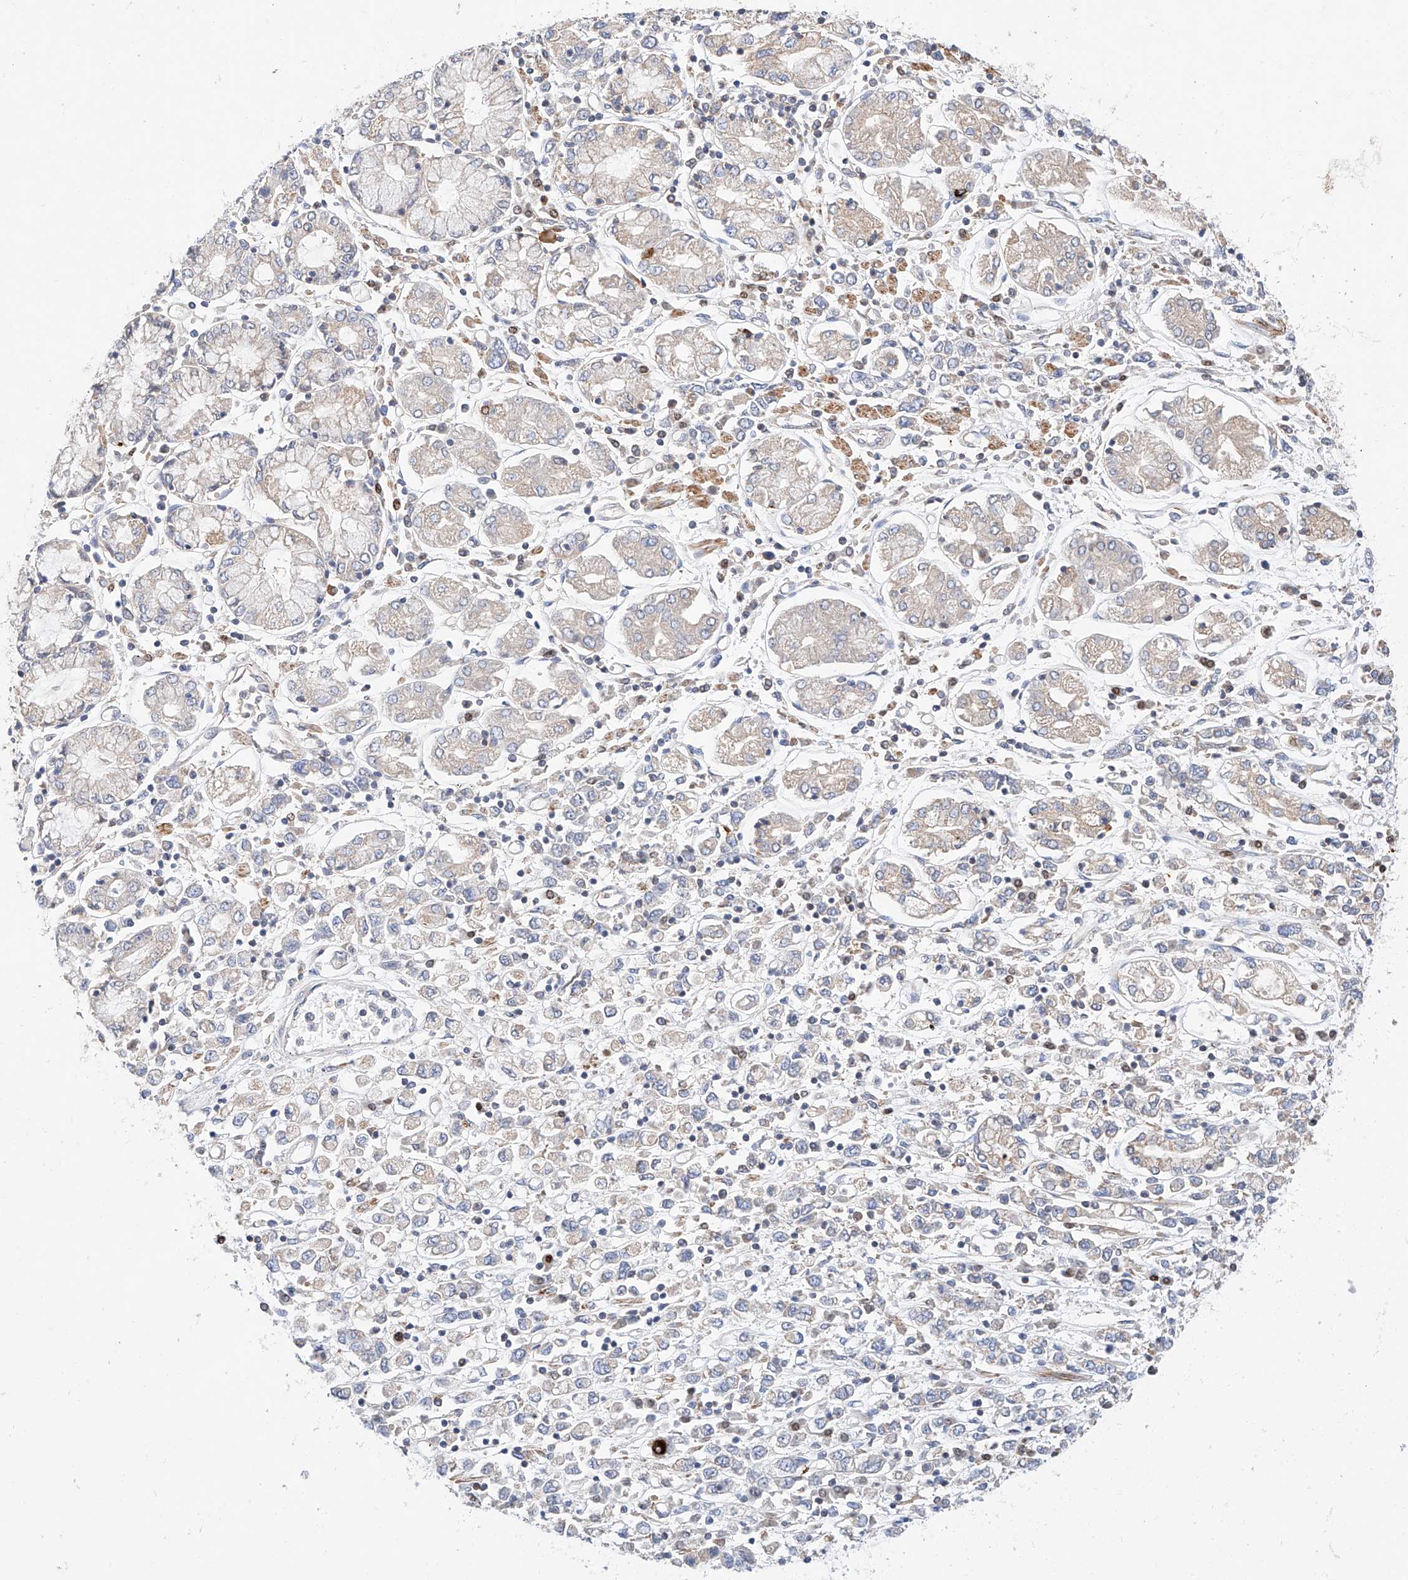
{"staining": {"intensity": "negative", "quantity": "none", "location": "none"}, "tissue": "stomach cancer", "cell_type": "Tumor cells", "image_type": "cancer", "snomed": [{"axis": "morphology", "description": "Adenocarcinoma, NOS"}, {"axis": "topography", "description": "Stomach"}], "caption": "Tumor cells show no significant expression in adenocarcinoma (stomach).", "gene": "C6orf118", "patient": {"sex": "female", "age": 76}}